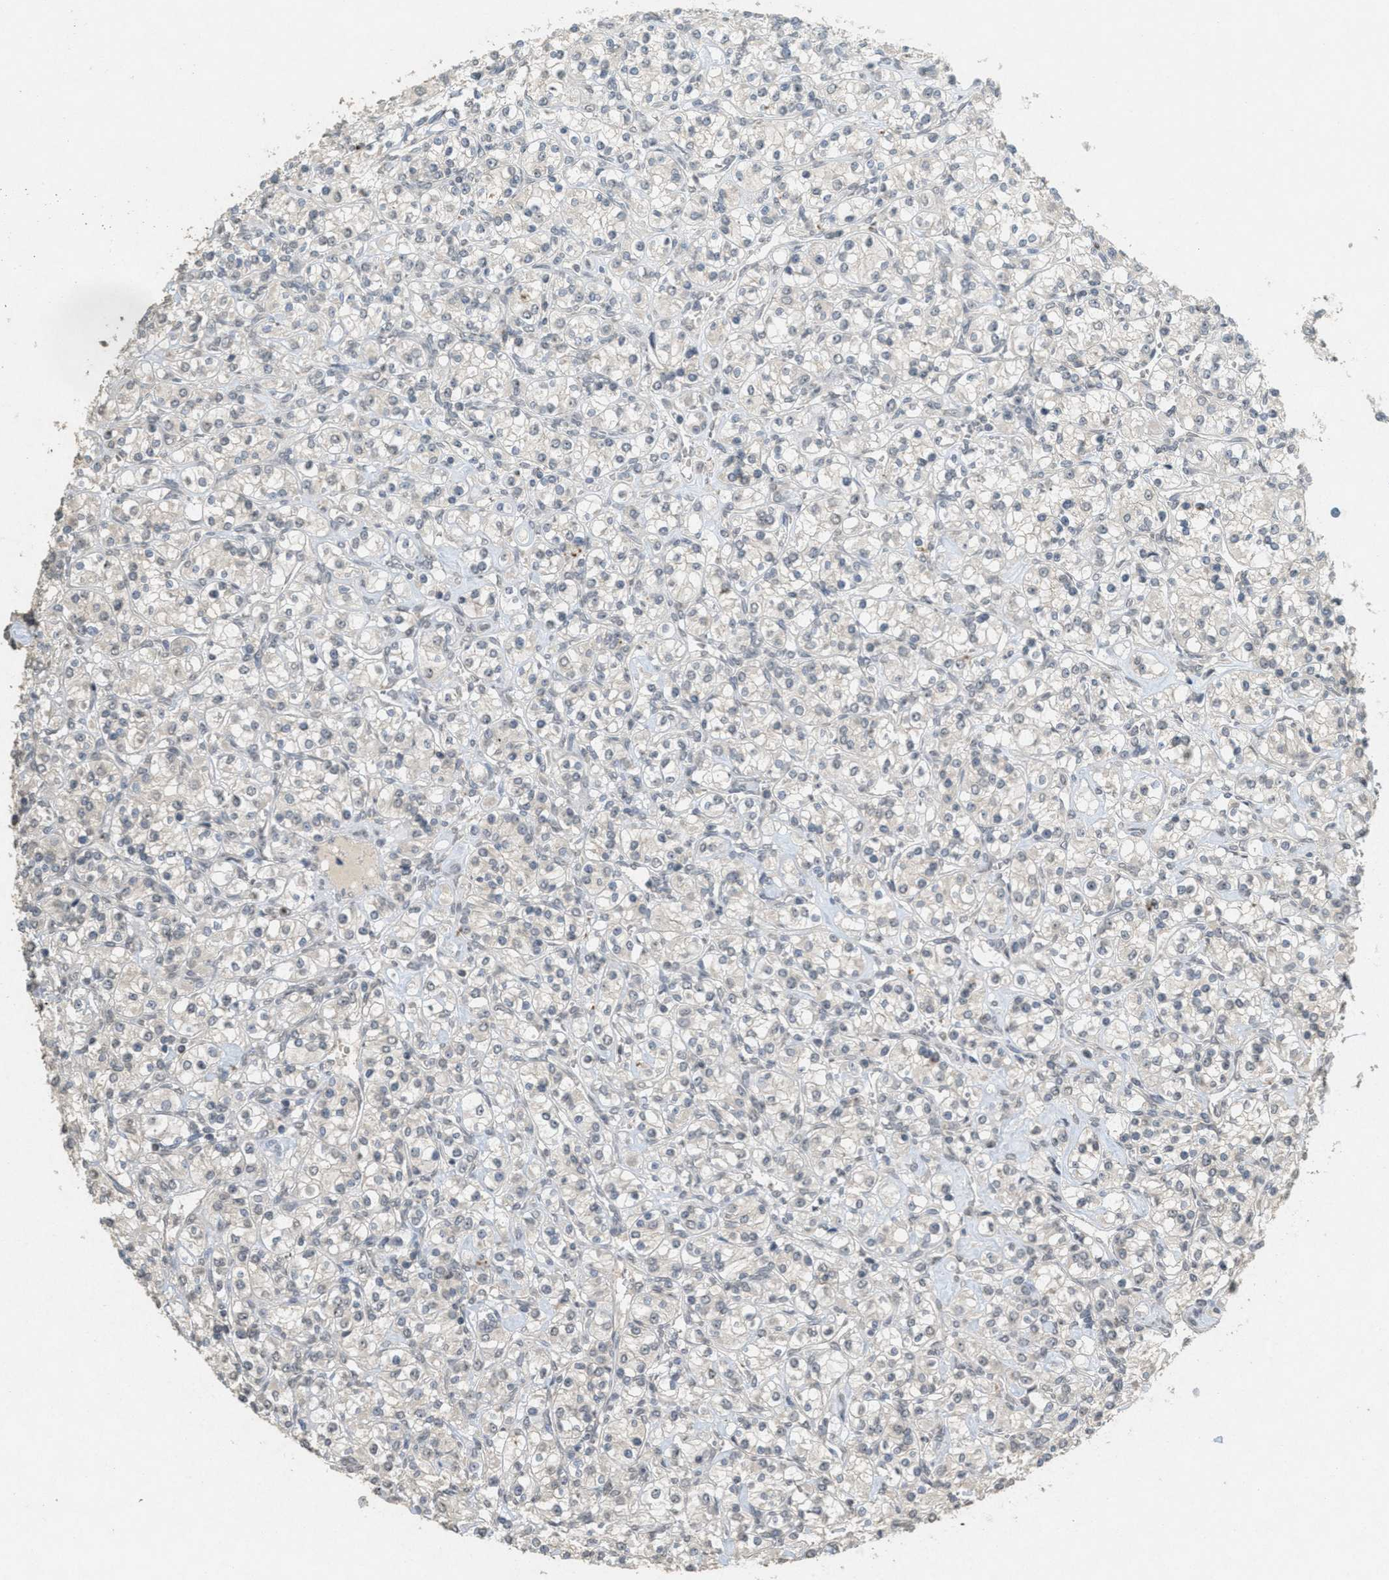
{"staining": {"intensity": "negative", "quantity": "none", "location": "none"}, "tissue": "renal cancer", "cell_type": "Tumor cells", "image_type": "cancer", "snomed": [{"axis": "morphology", "description": "Adenocarcinoma, NOS"}, {"axis": "topography", "description": "Kidney"}], "caption": "High power microscopy micrograph of an immunohistochemistry photomicrograph of adenocarcinoma (renal), revealing no significant expression in tumor cells.", "gene": "ABHD6", "patient": {"sex": "male", "age": 77}}